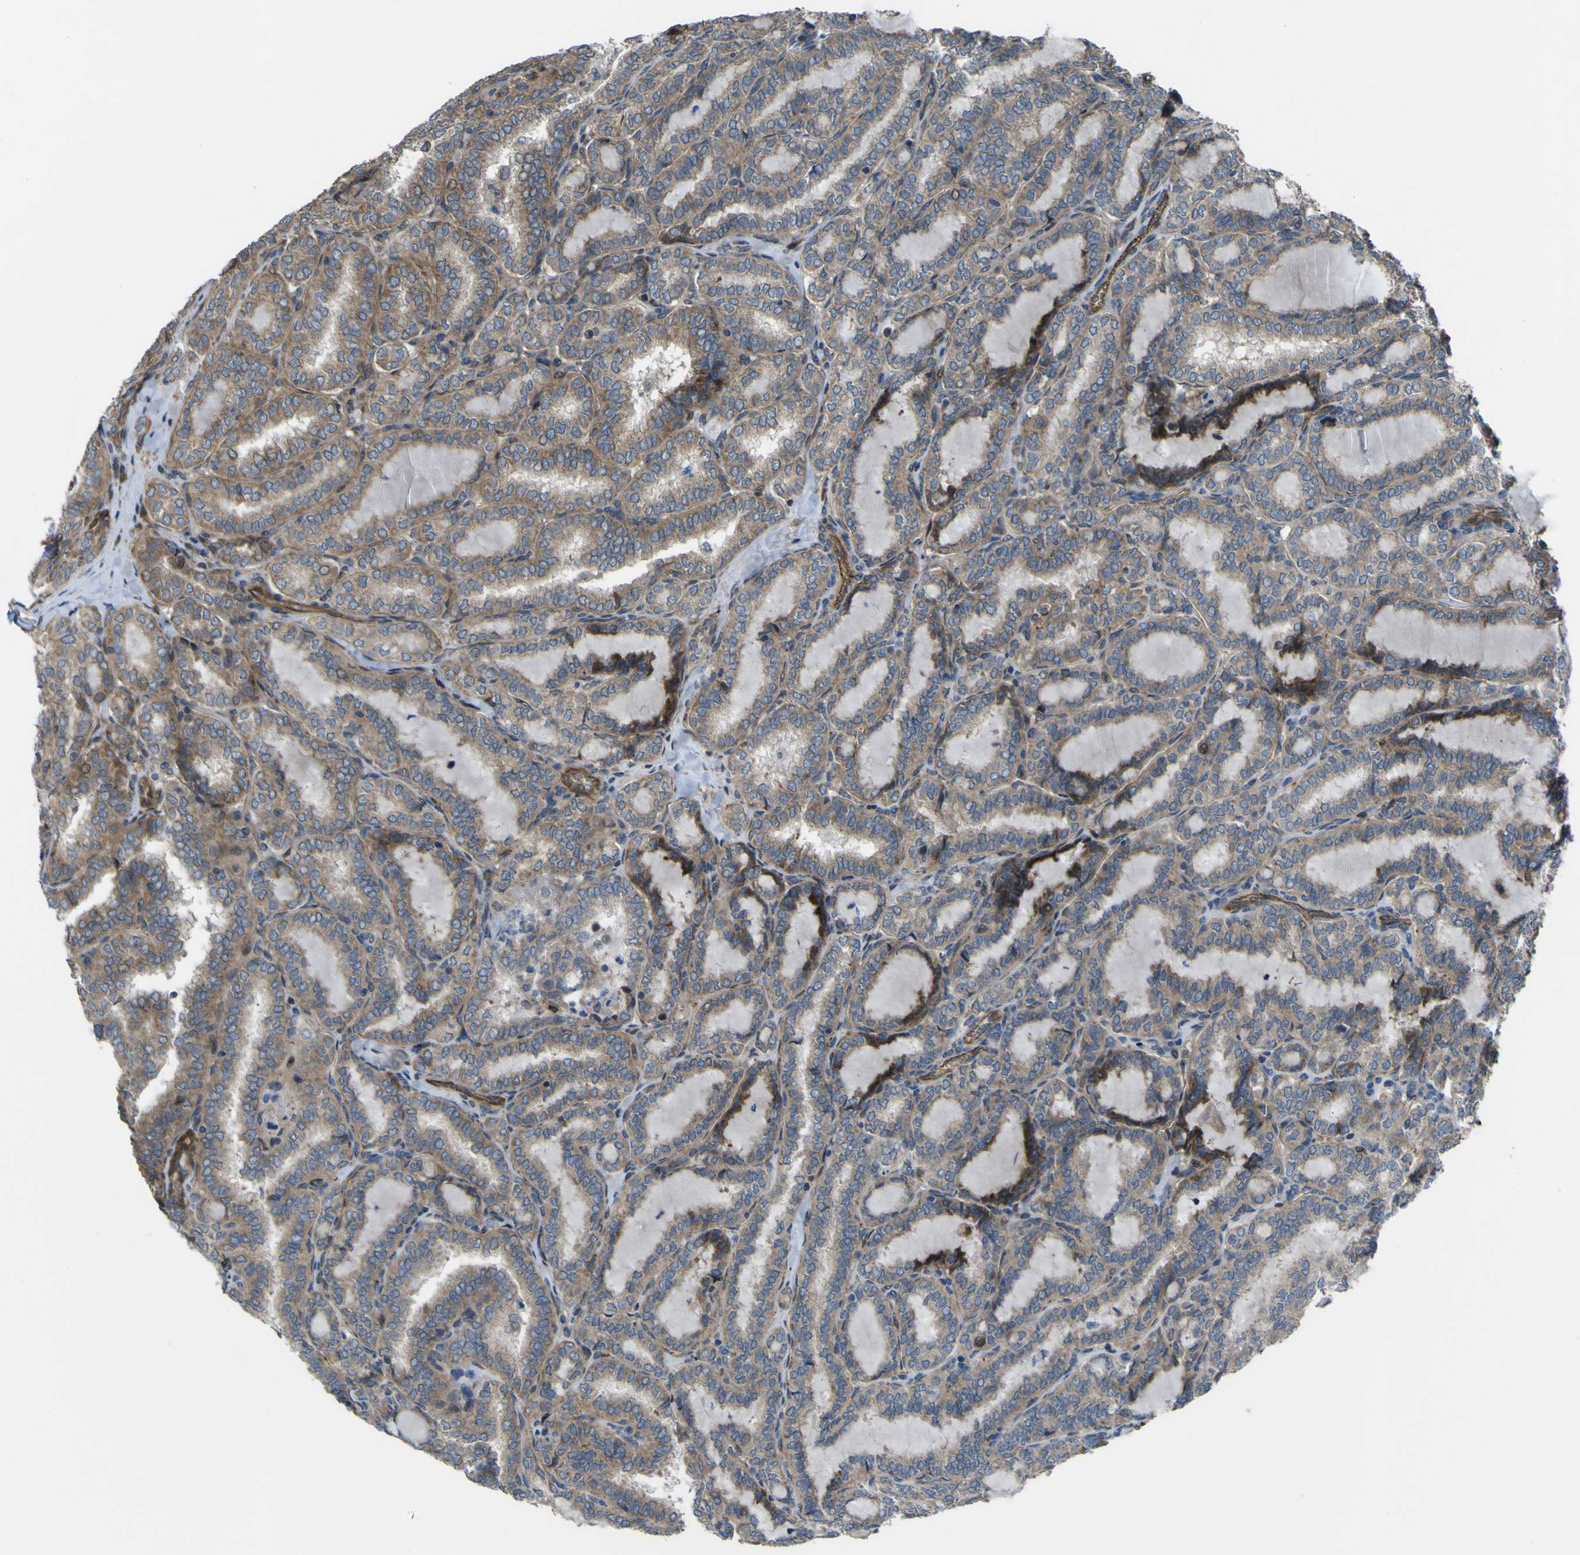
{"staining": {"intensity": "weak", "quantity": ">75%", "location": "cytoplasmic/membranous"}, "tissue": "thyroid cancer", "cell_type": "Tumor cells", "image_type": "cancer", "snomed": [{"axis": "morphology", "description": "Normal tissue, NOS"}, {"axis": "morphology", "description": "Papillary adenocarcinoma, NOS"}, {"axis": "topography", "description": "Thyroid gland"}], "caption": "Immunohistochemistry (IHC) staining of thyroid cancer, which reveals low levels of weak cytoplasmic/membranous expression in approximately >75% of tumor cells indicating weak cytoplasmic/membranous protein positivity. The staining was performed using DAB (brown) for protein detection and nuclei were counterstained in hematoxylin (blue).", "gene": "FBXO30", "patient": {"sex": "female", "age": 30}}